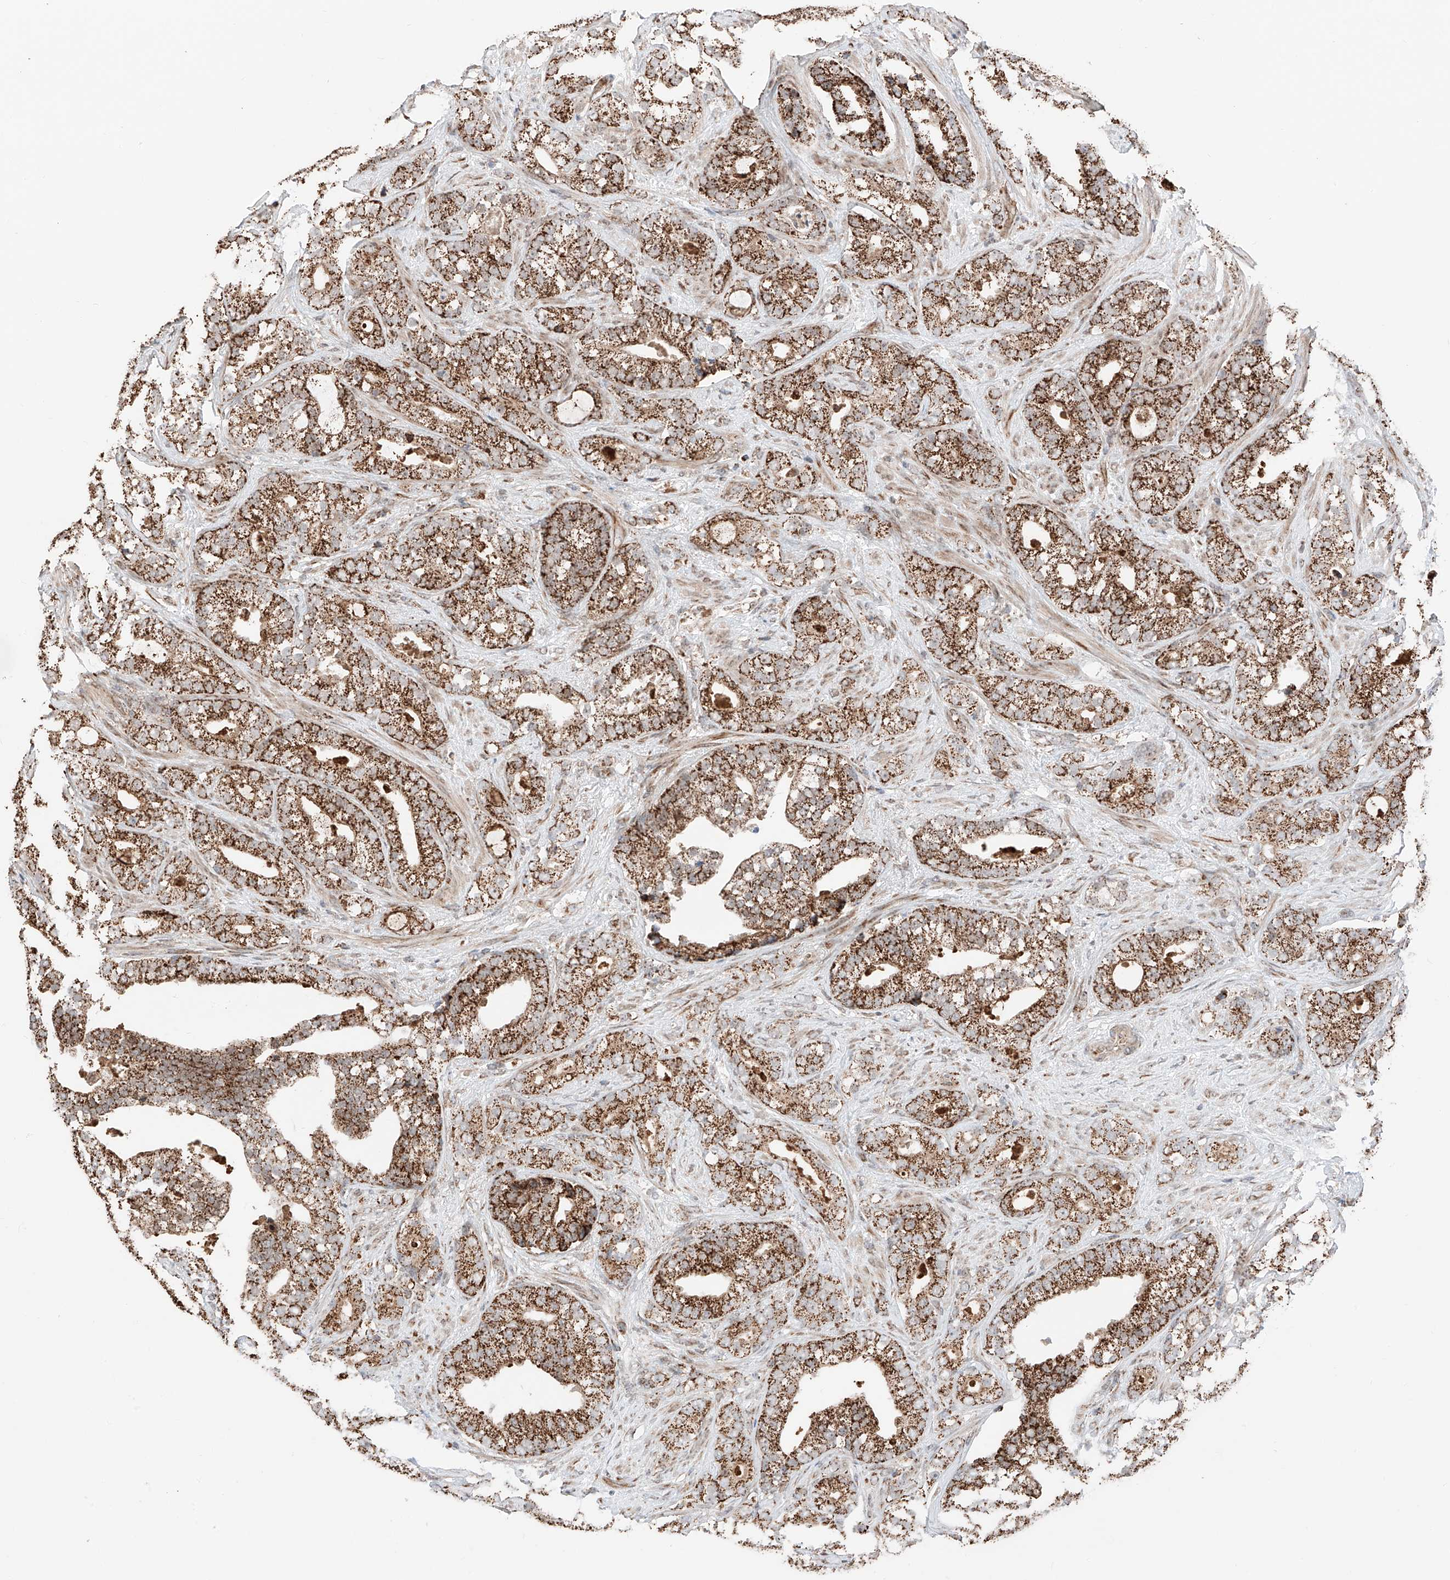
{"staining": {"intensity": "strong", "quantity": ">75%", "location": "cytoplasmic/membranous"}, "tissue": "prostate cancer", "cell_type": "Tumor cells", "image_type": "cancer", "snomed": [{"axis": "morphology", "description": "Adenocarcinoma, High grade"}, {"axis": "topography", "description": "Prostate and seminal vesicle, NOS"}], "caption": "Protein expression analysis of prostate cancer (high-grade adenocarcinoma) demonstrates strong cytoplasmic/membranous staining in approximately >75% of tumor cells. (DAB (3,3'-diaminobenzidine) IHC with brightfield microscopy, high magnification).", "gene": "ZSCAN29", "patient": {"sex": "male", "age": 67}}